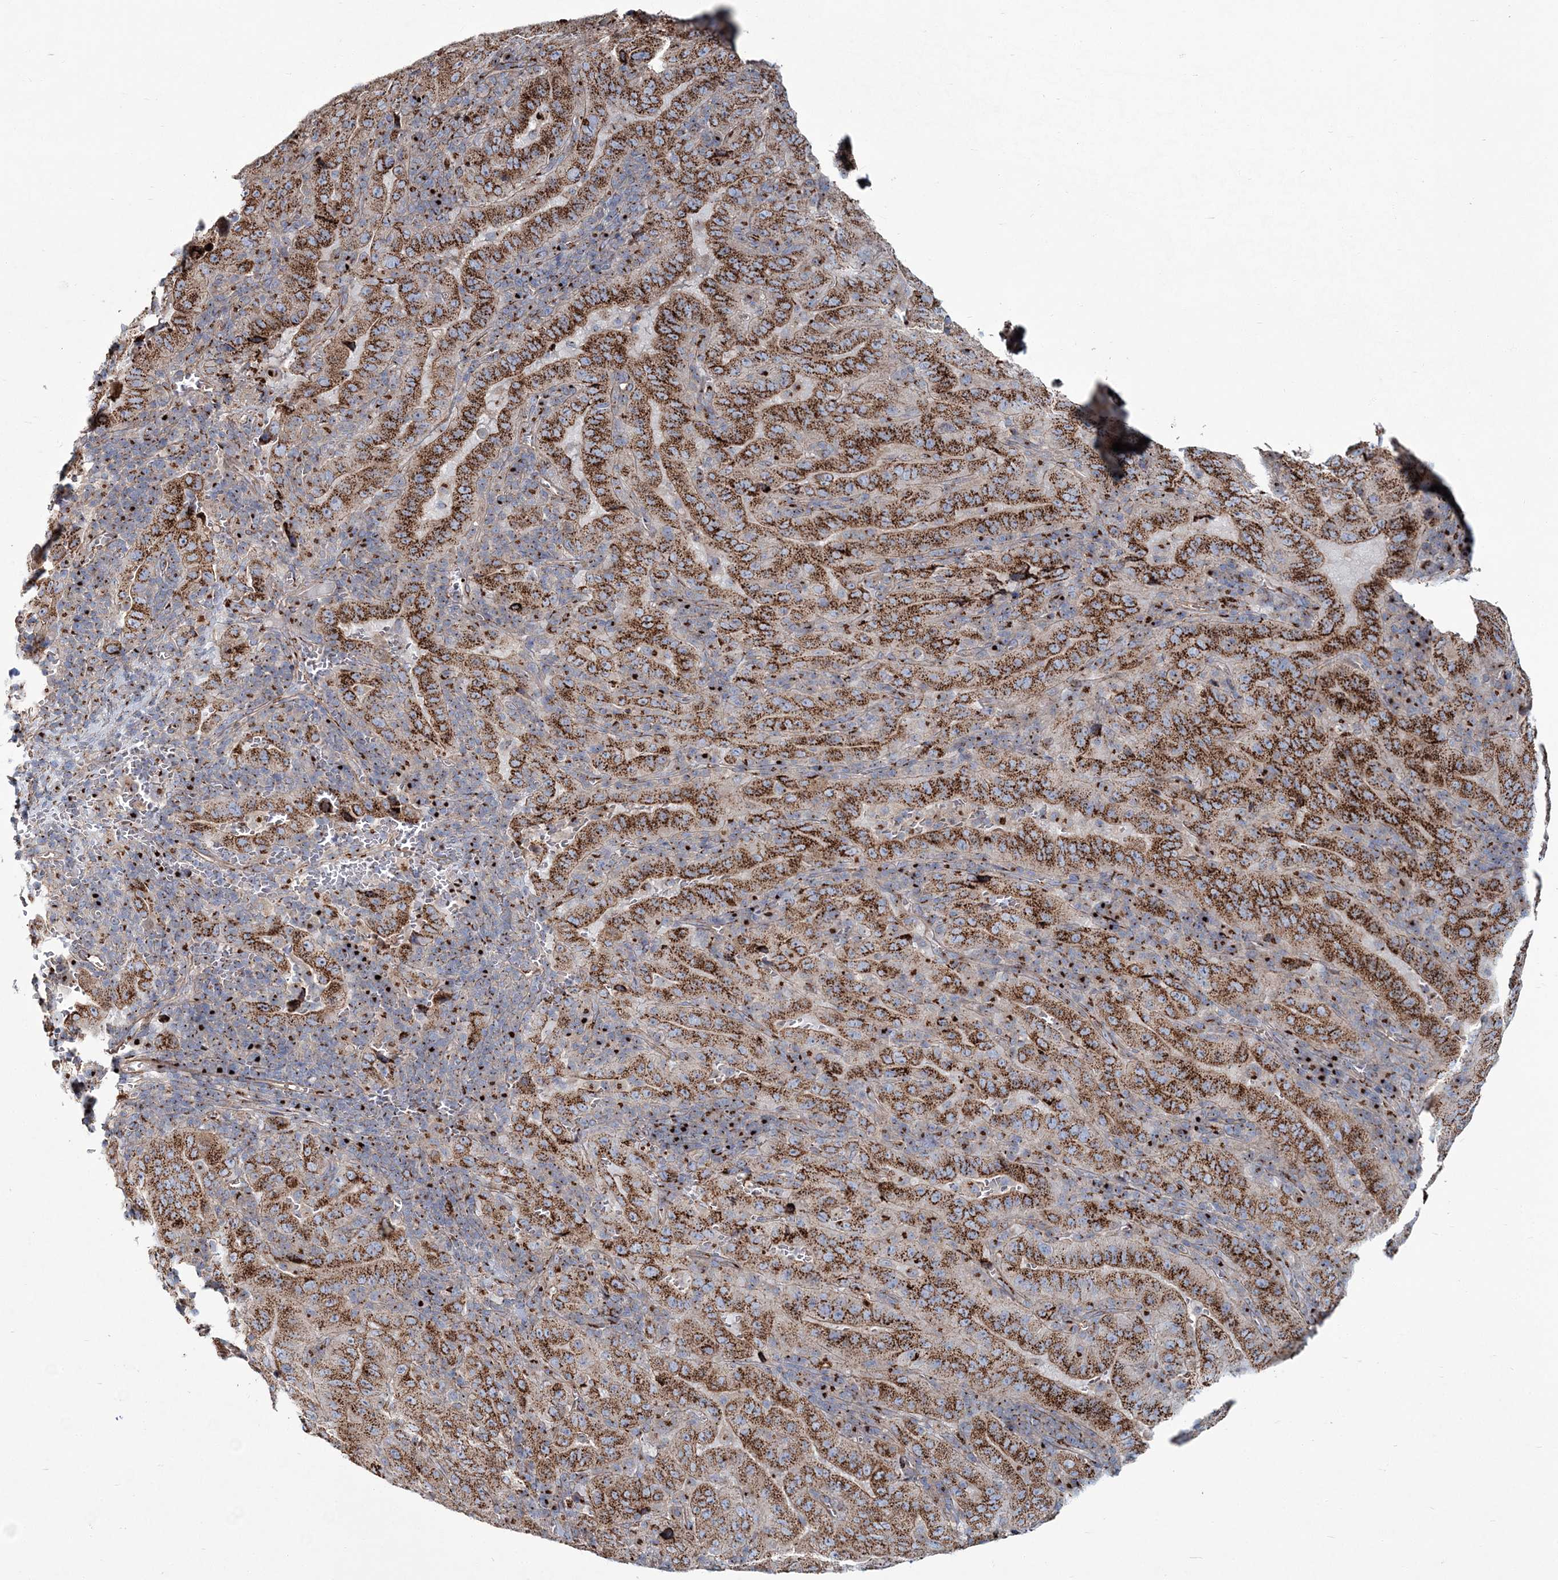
{"staining": {"intensity": "strong", "quantity": ">75%", "location": "cytoplasmic/membranous"}, "tissue": "pancreatic cancer", "cell_type": "Tumor cells", "image_type": "cancer", "snomed": [{"axis": "morphology", "description": "Adenocarcinoma, NOS"}, {"axis": "topography", "description": "Pancreas"}], "caption": "High-power microscopy captured an IHC histopathology image of pancreatic cancer (adenocarcinoma), revealing strong cytoplasmic/membranous expression in about >75% of tumor cells.", "gene": "MAN1A2", "patient": {"sex": "male", "age": 63}}